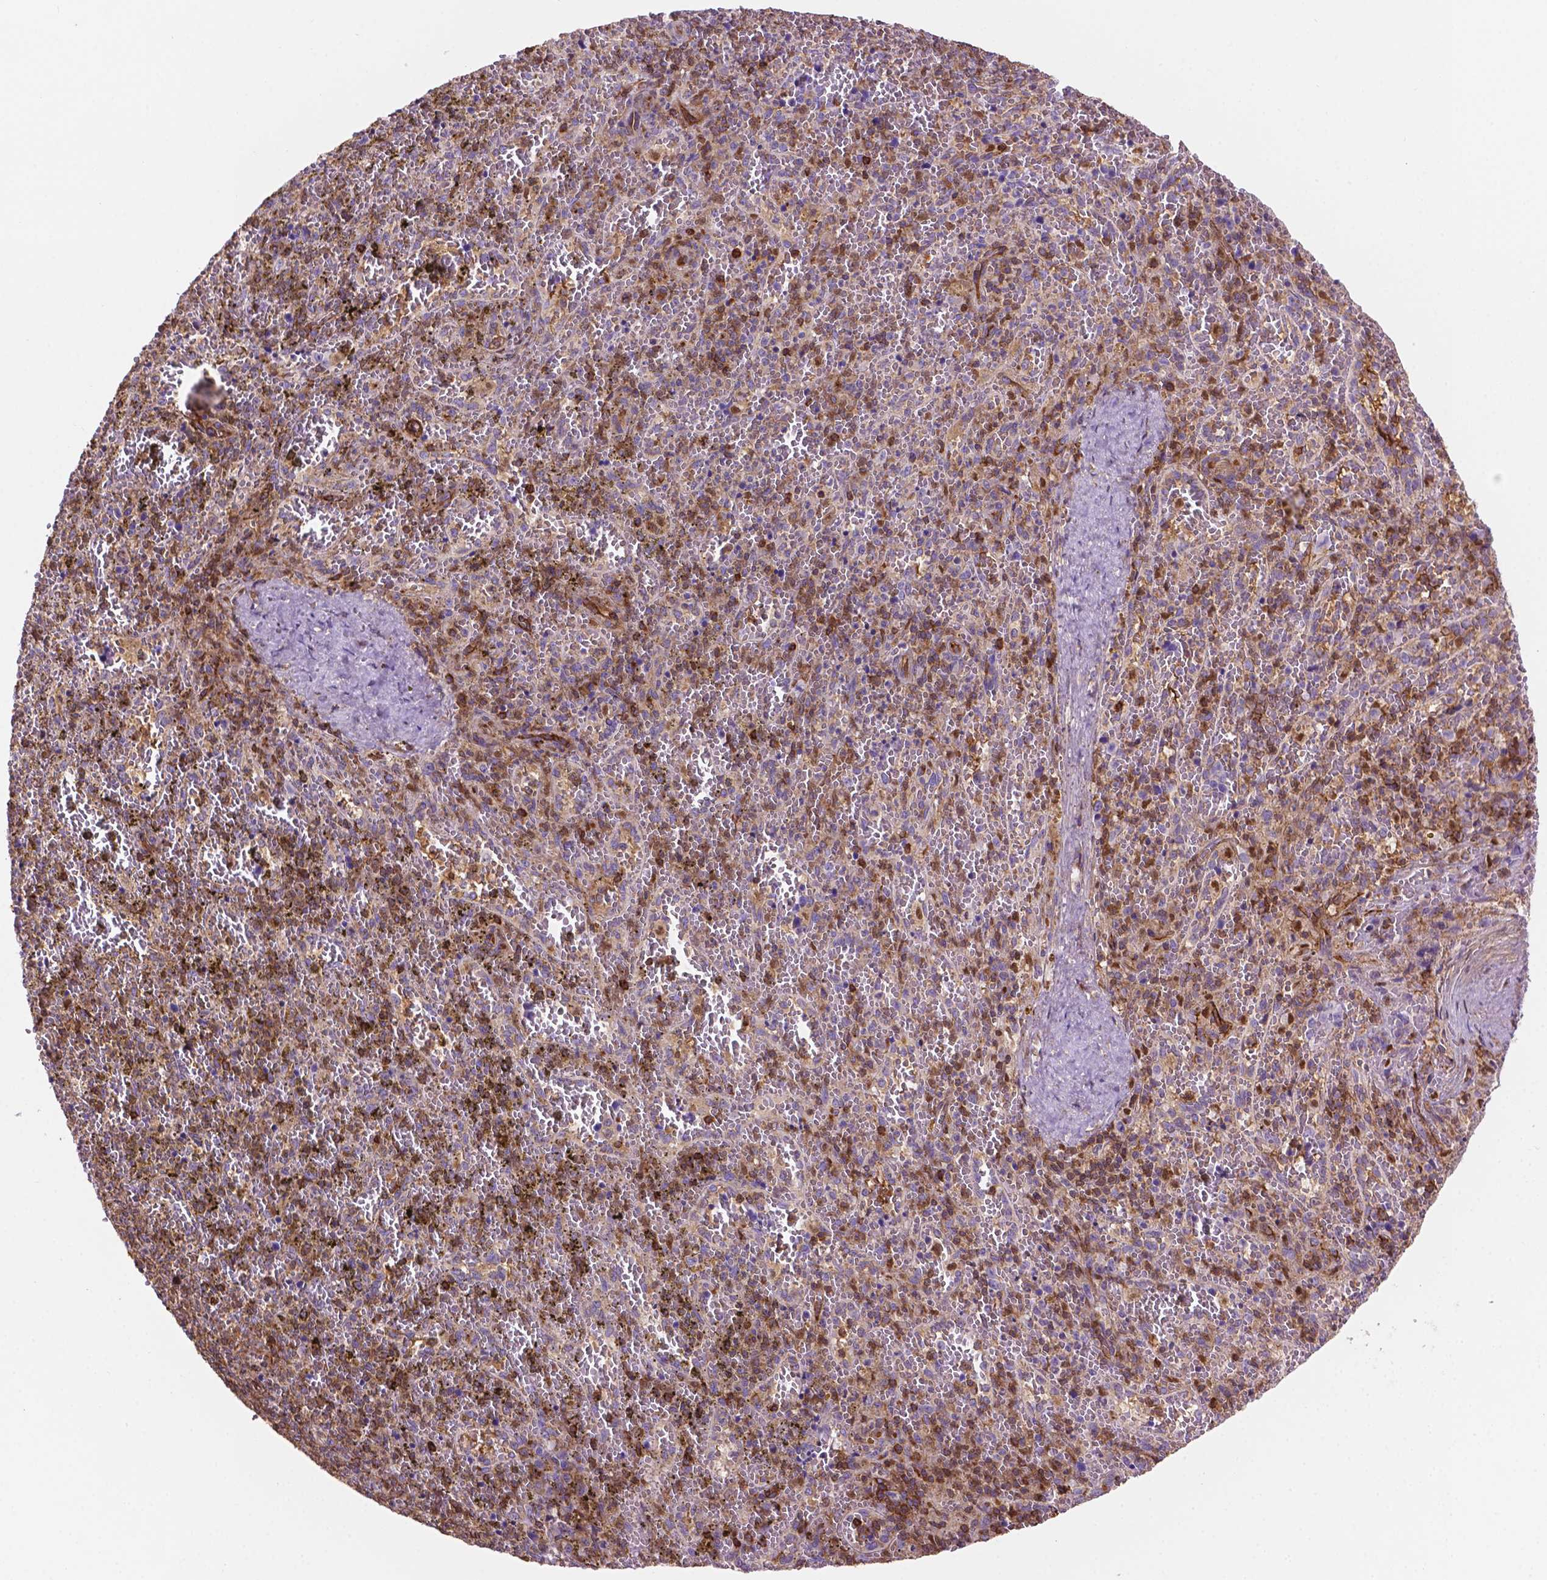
{"staining": {"intensity": "moderate", "quantity": ">75%", "location": "cytoplasmic/membranous"}, "tissue": "spleen", "cell_type": "Cells in red pulp", "image_type": "normal", "snomed": [{"axis": "morphology", "description": "Normal tissue, NOS"}, {"axis": "topography", "description": "Spleen"}], "caption": "The photomicrograph demonstrates immunohistochemical staining of benign spleen. There is moderate cytoplasmic/membranous expression is appreciated in about >75% of cells in red pulp.", "gene": "DCN", "patient": {"sex": "female", "age": 50}}